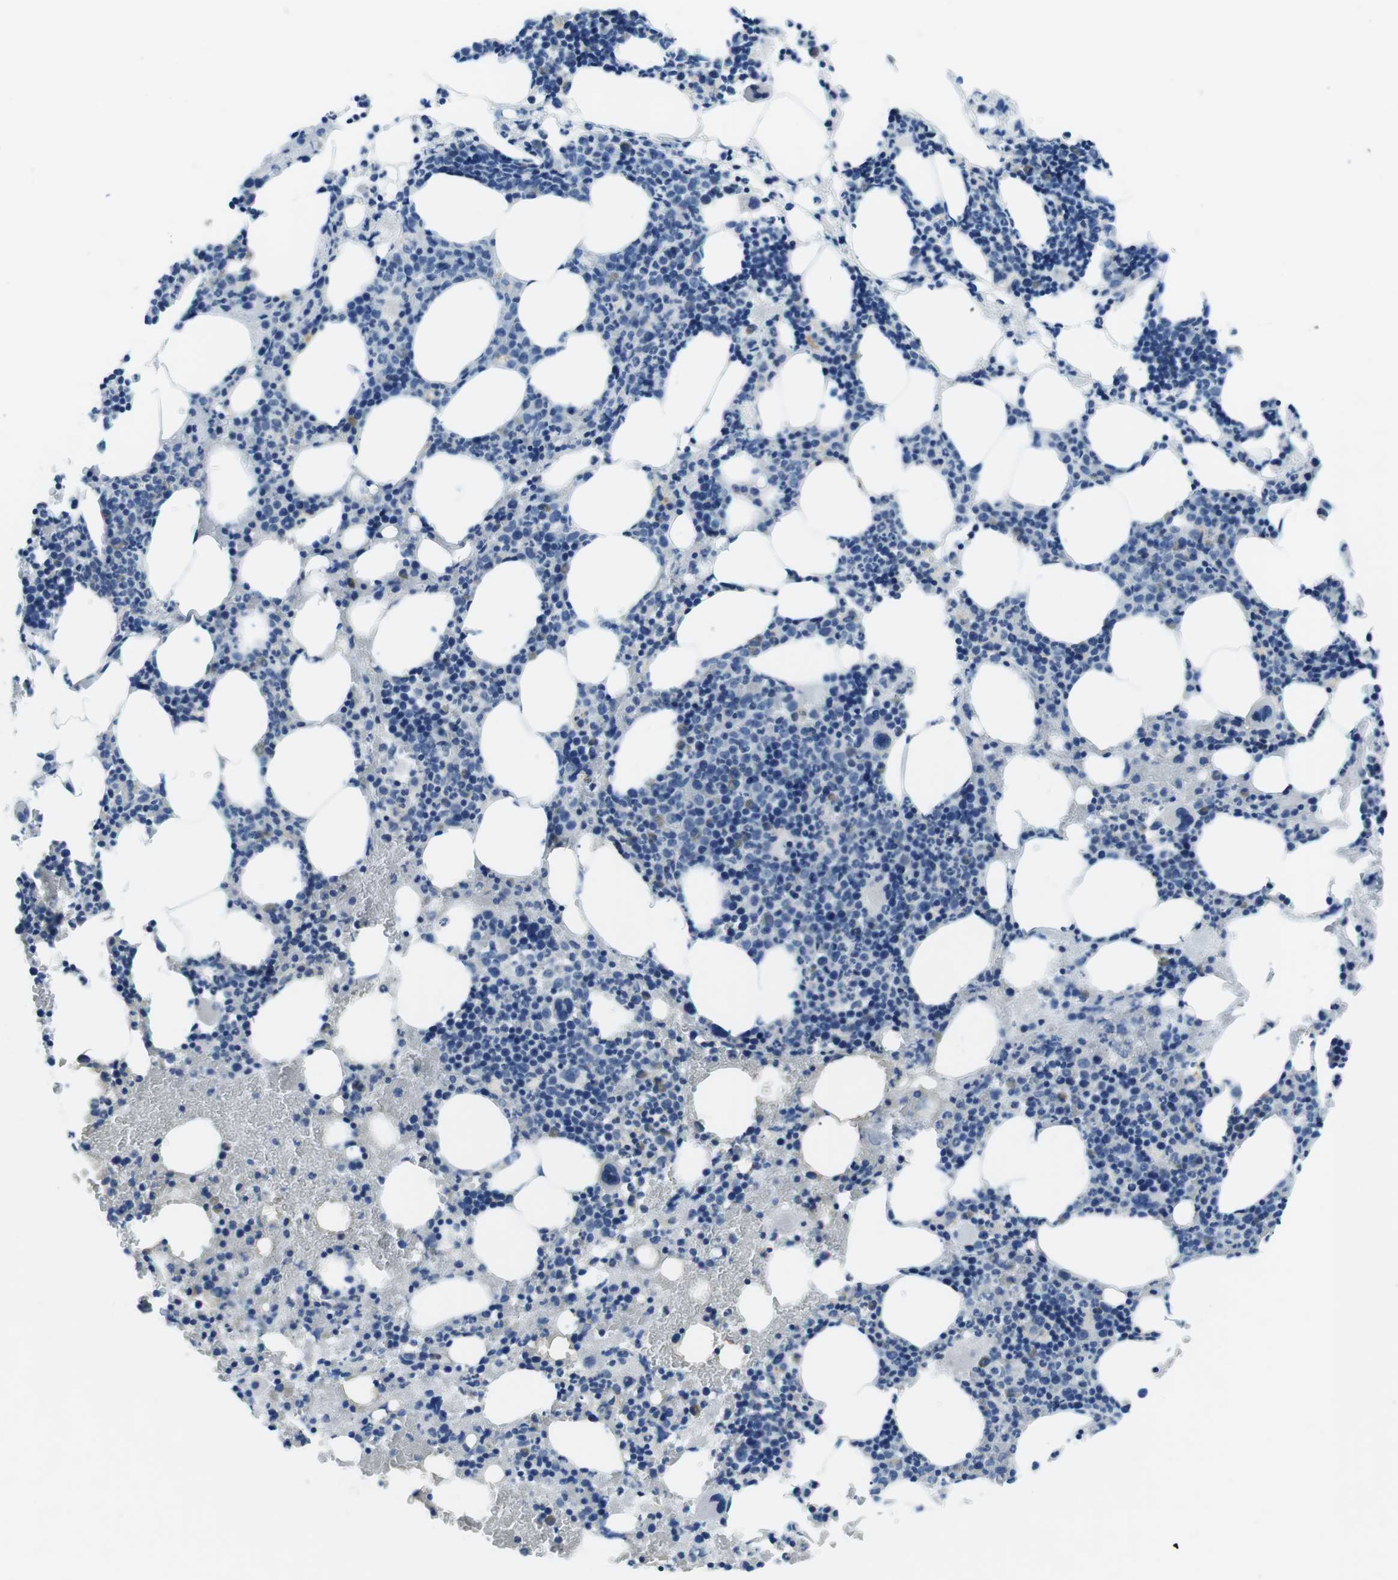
{"staining": {"intensity": "negative", "quantity": "none", "location": "none"}, "tissue": "bone marrow", "cell_type": "Hematopoietic cells", "image_type": "normal", "snomed": [{"axis": "morphology", "description": "Normal tissue, NOS"}, {"axis": "morphology", "description": "Inflammation, NOS"}, {"axis": "topography", "description": "Bone marrow"}], "caption": "Hematopoietic cells show no significant expression in benign bone marrow.", "gene": "PHLDA1", "patient": {"sex": "female", "age": 64}}